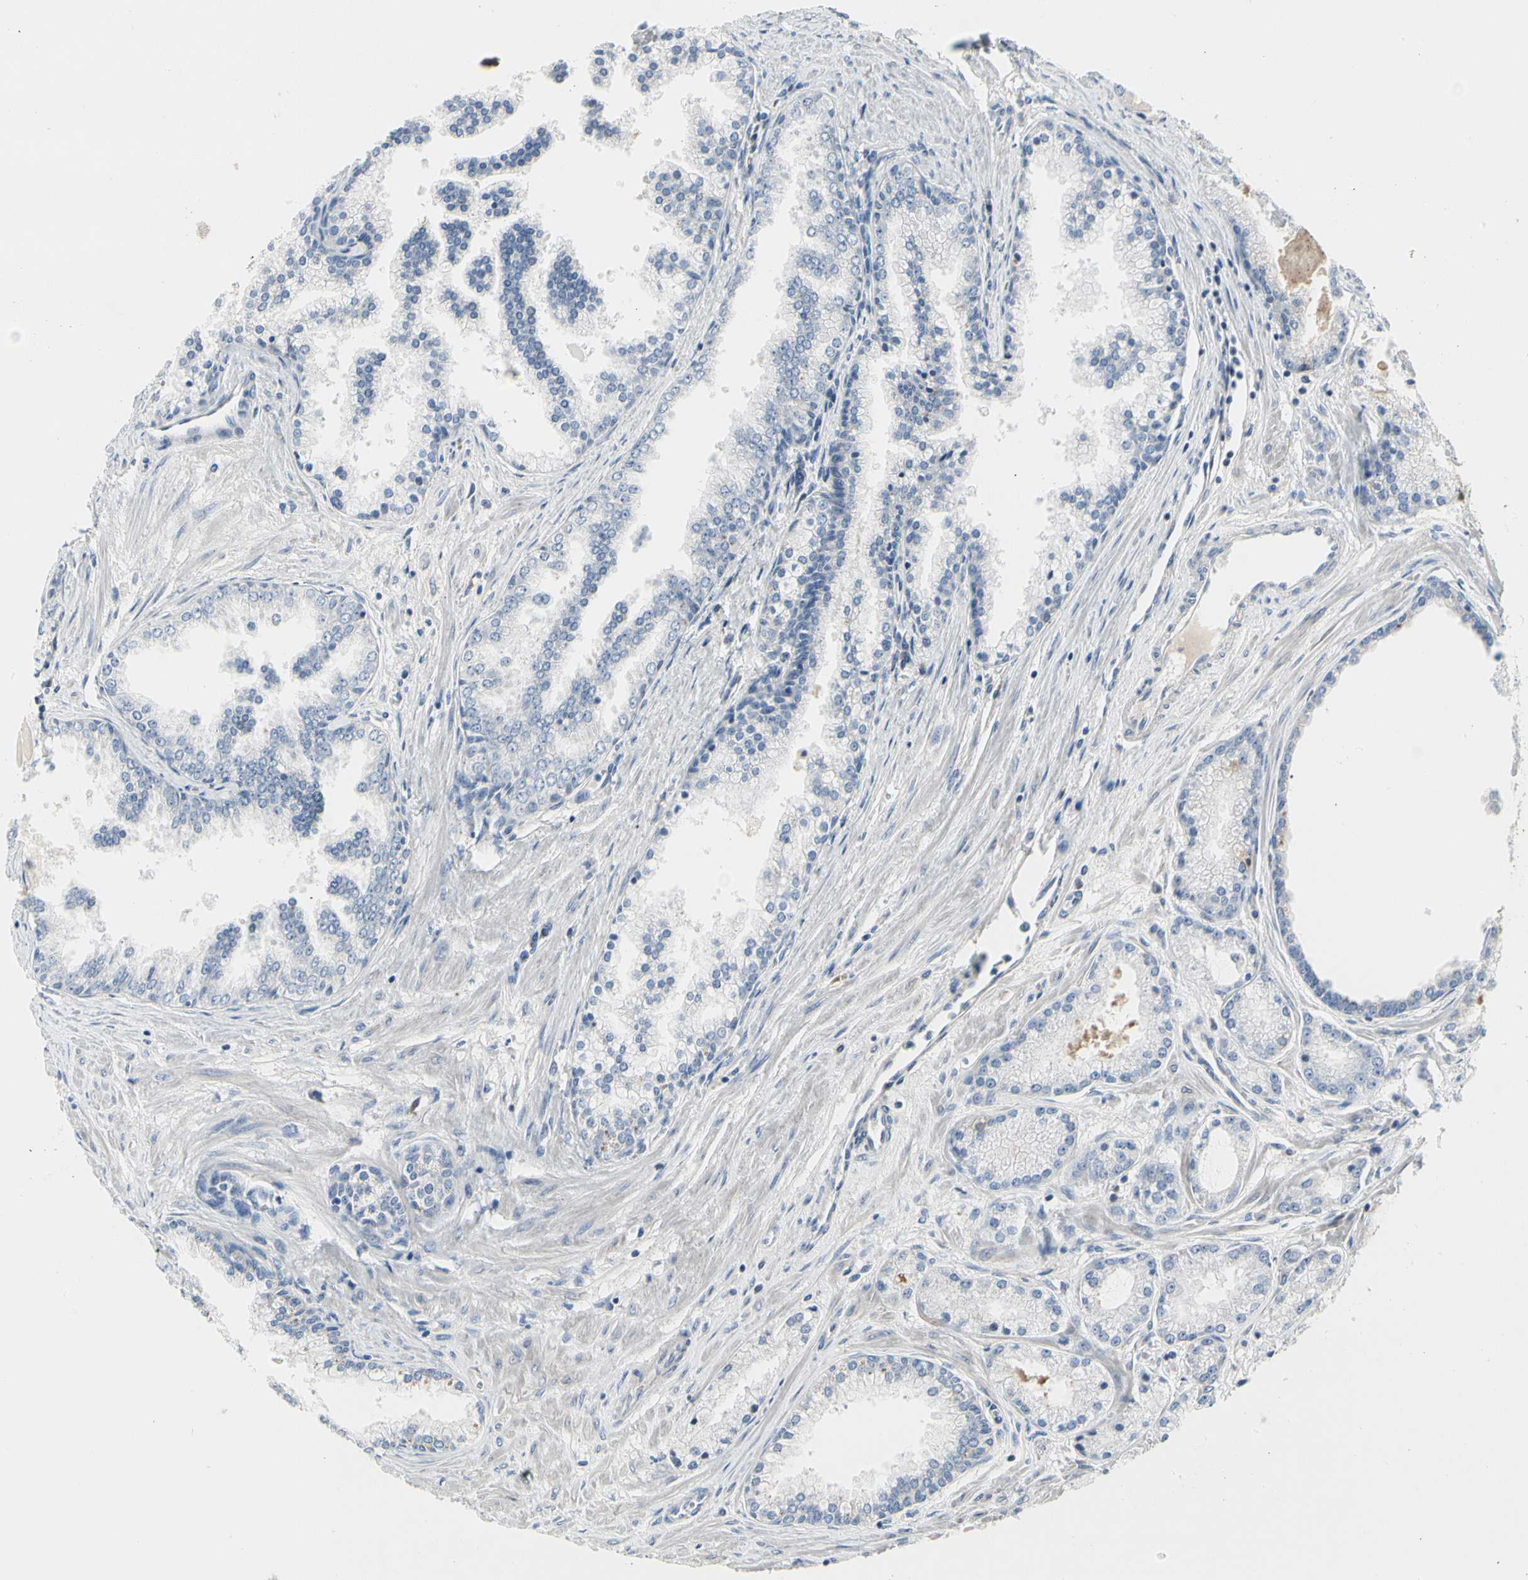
{"staining": {"intensity": "negative", "quantity": "none", "location": "none"}, "tissue": "prostate cancer", "cell_type": "Tumor cells", "image_type": "cancer", "snomed": [{"axis": "morphology", "description": "Adenocarcinoma, High grade"}, {"axis": "topography", "description": "Prostate"}], "caption": "Immunohistochemistry photomicrograph of human prostate cancer stained for a protein (brown), which shows no staining in tumor cells.", "gene": "ECRG4", "patient": {"sex": "male", "age": 61}}